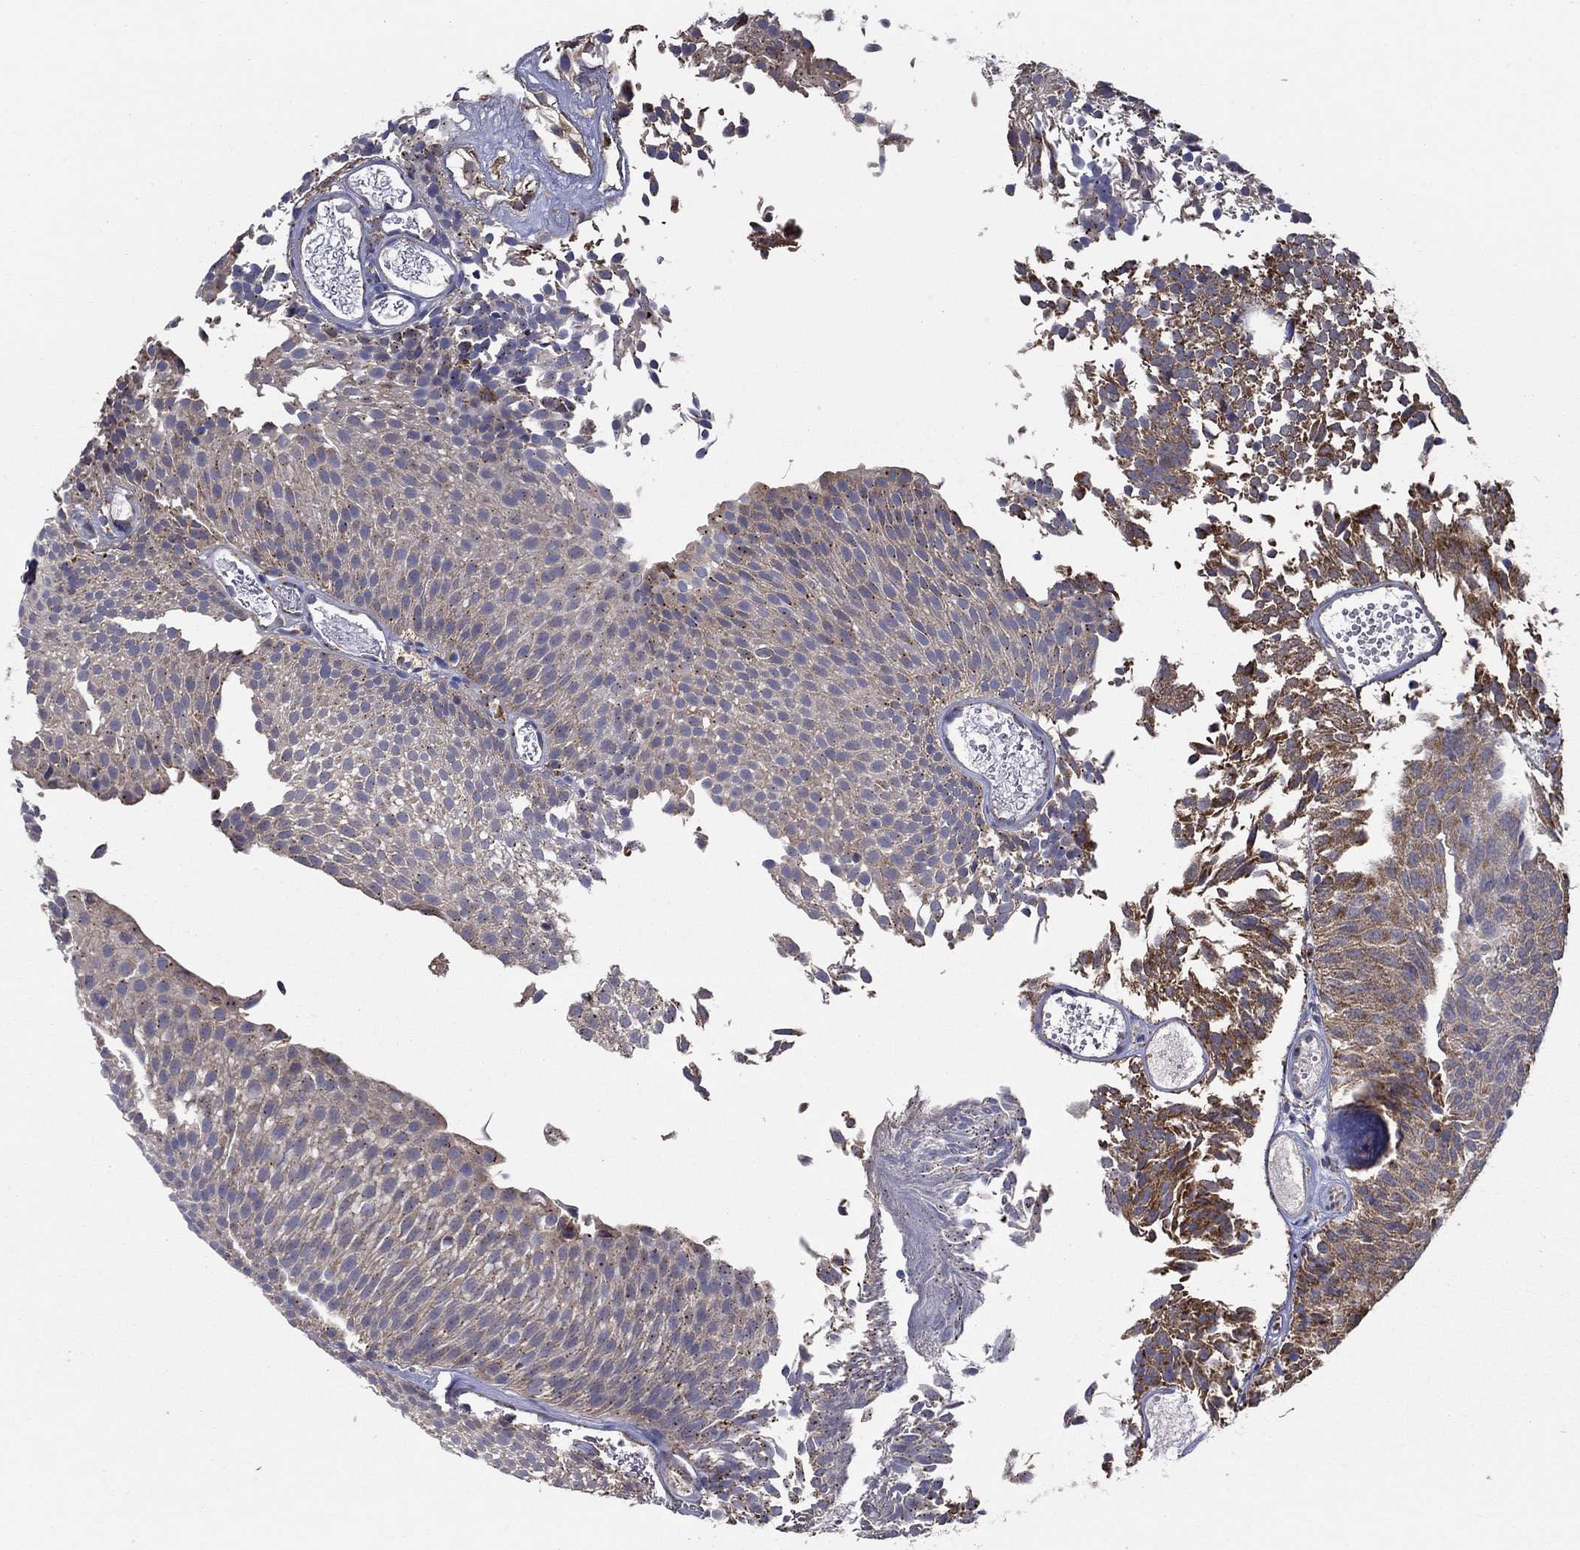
{"staining": {"intensity": "moderate", "quantity": "<25%", "location": "cytoplasmic/membranous"}, "tissue": "urothelial cancer", "cell_type": "Tumor cells", "image_type": "cancer", "snomed": [{"axis": "morphology", "description": "Urothelial carcinoma, Low grade"}, {"axis": "topography", "description": "Urinary bladder"}], "caption": "This micrograph reveals immunohistochemistry (IHC) staining of human urothelial cancer, with low moderate cytoplasmic/membranous positivity in about <25% of tumor cells.", "gene": "PRDX4", "patient": {"sex": "male", "age": 52}}